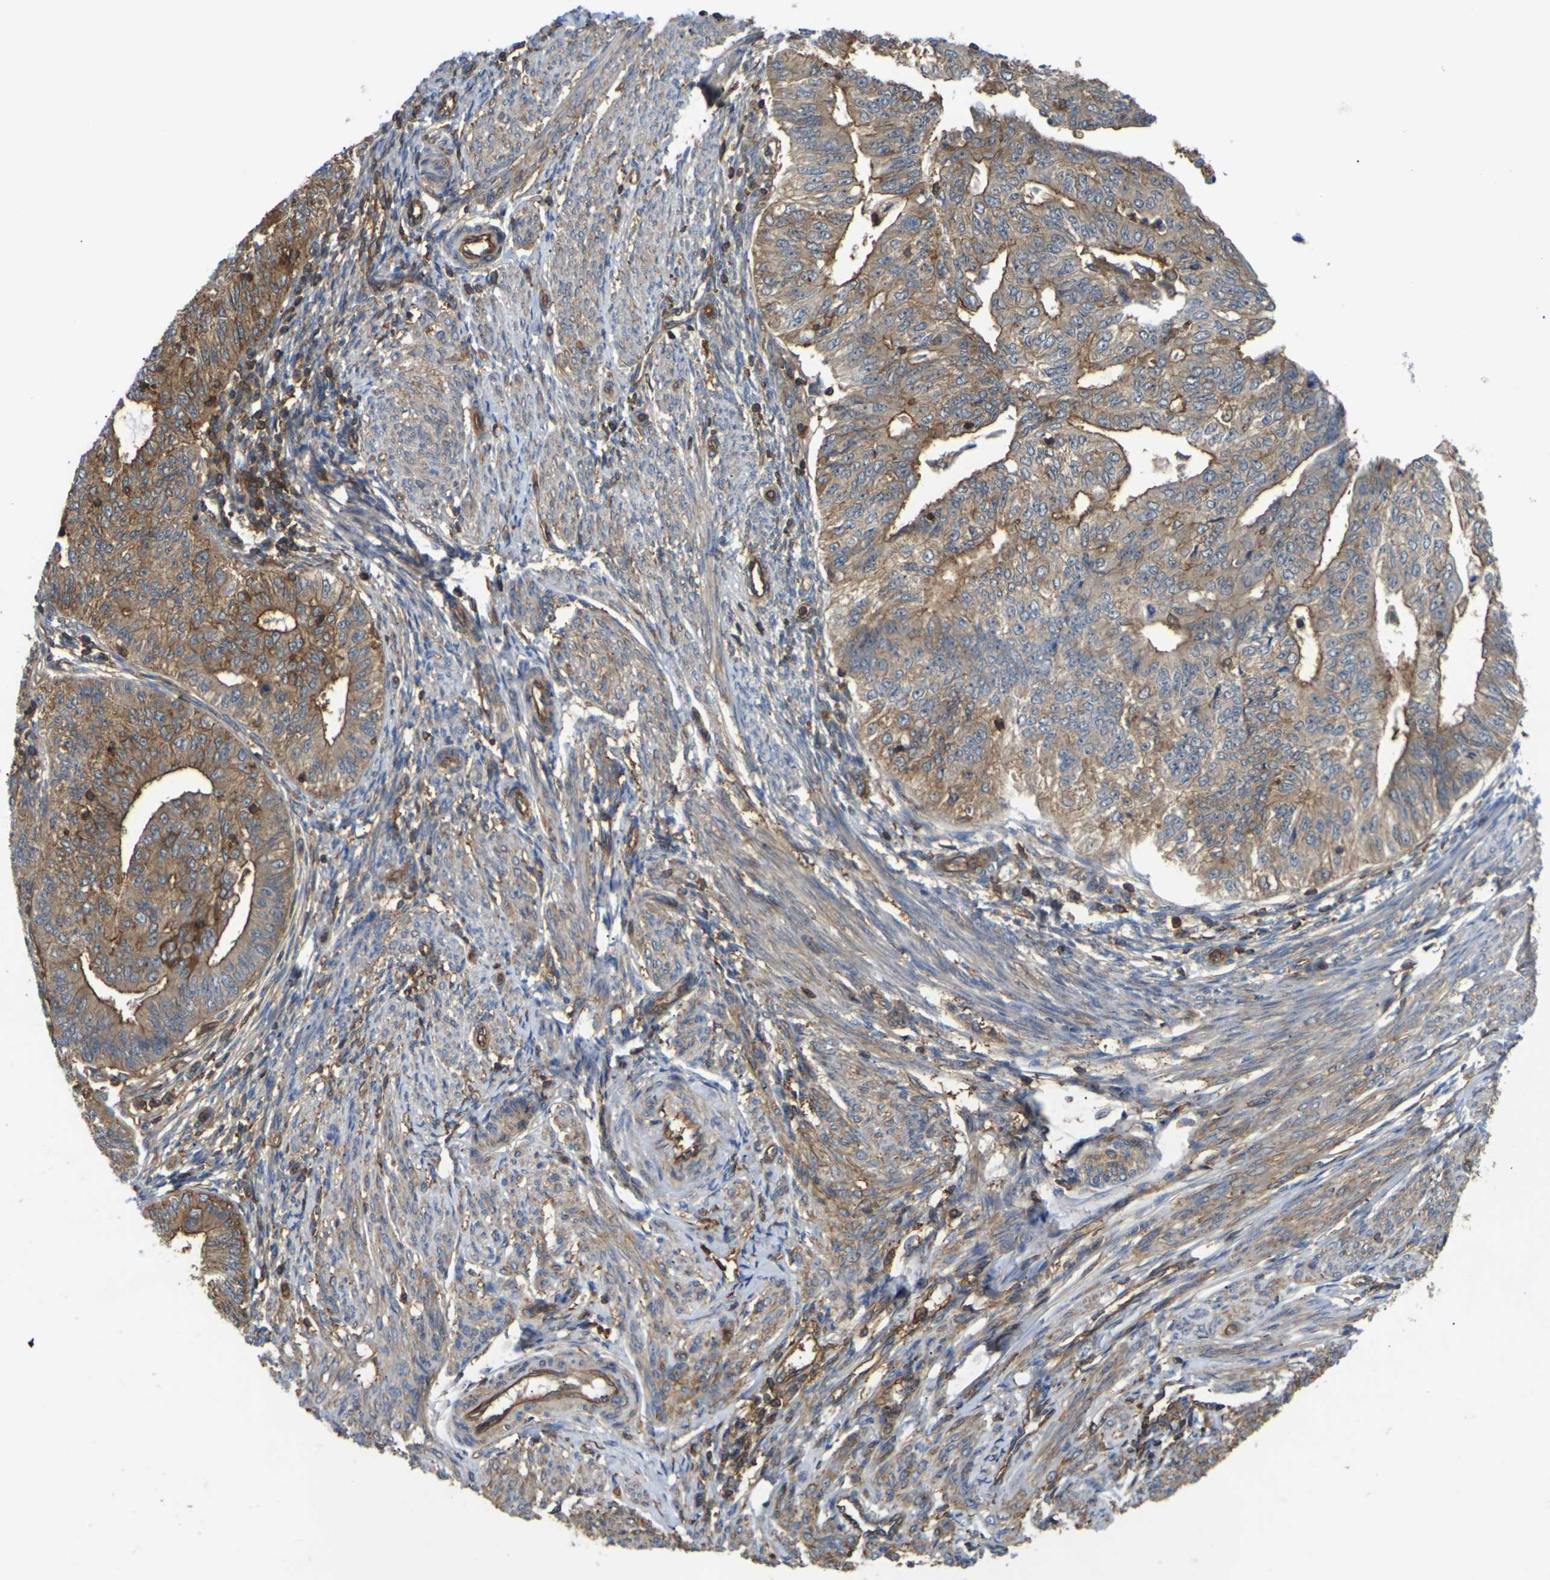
{"staining": {"intensity": "moderate", "quantity": ">75%", "location": "cytoplasmic/membranous"}, "tissue": "endometrial cancer", "cell_type": "Tumor cells", "image_type": "cancer", "snomed": [{"axis": "morphology", "description": "Adenocarcinoma, NOS"}, {"axis": "topography", "description": "Endometrium"}], "caption": "Approximately >75% of tumor cells in human endometrial cancer (adenocarcinoma) demonstrate moderate cytoplasmic/membranous protein expression as visualized by brown immunohistochemical staining.", "gene": "IQGAP1", "patient": {"sex": "female", "age": 32}}